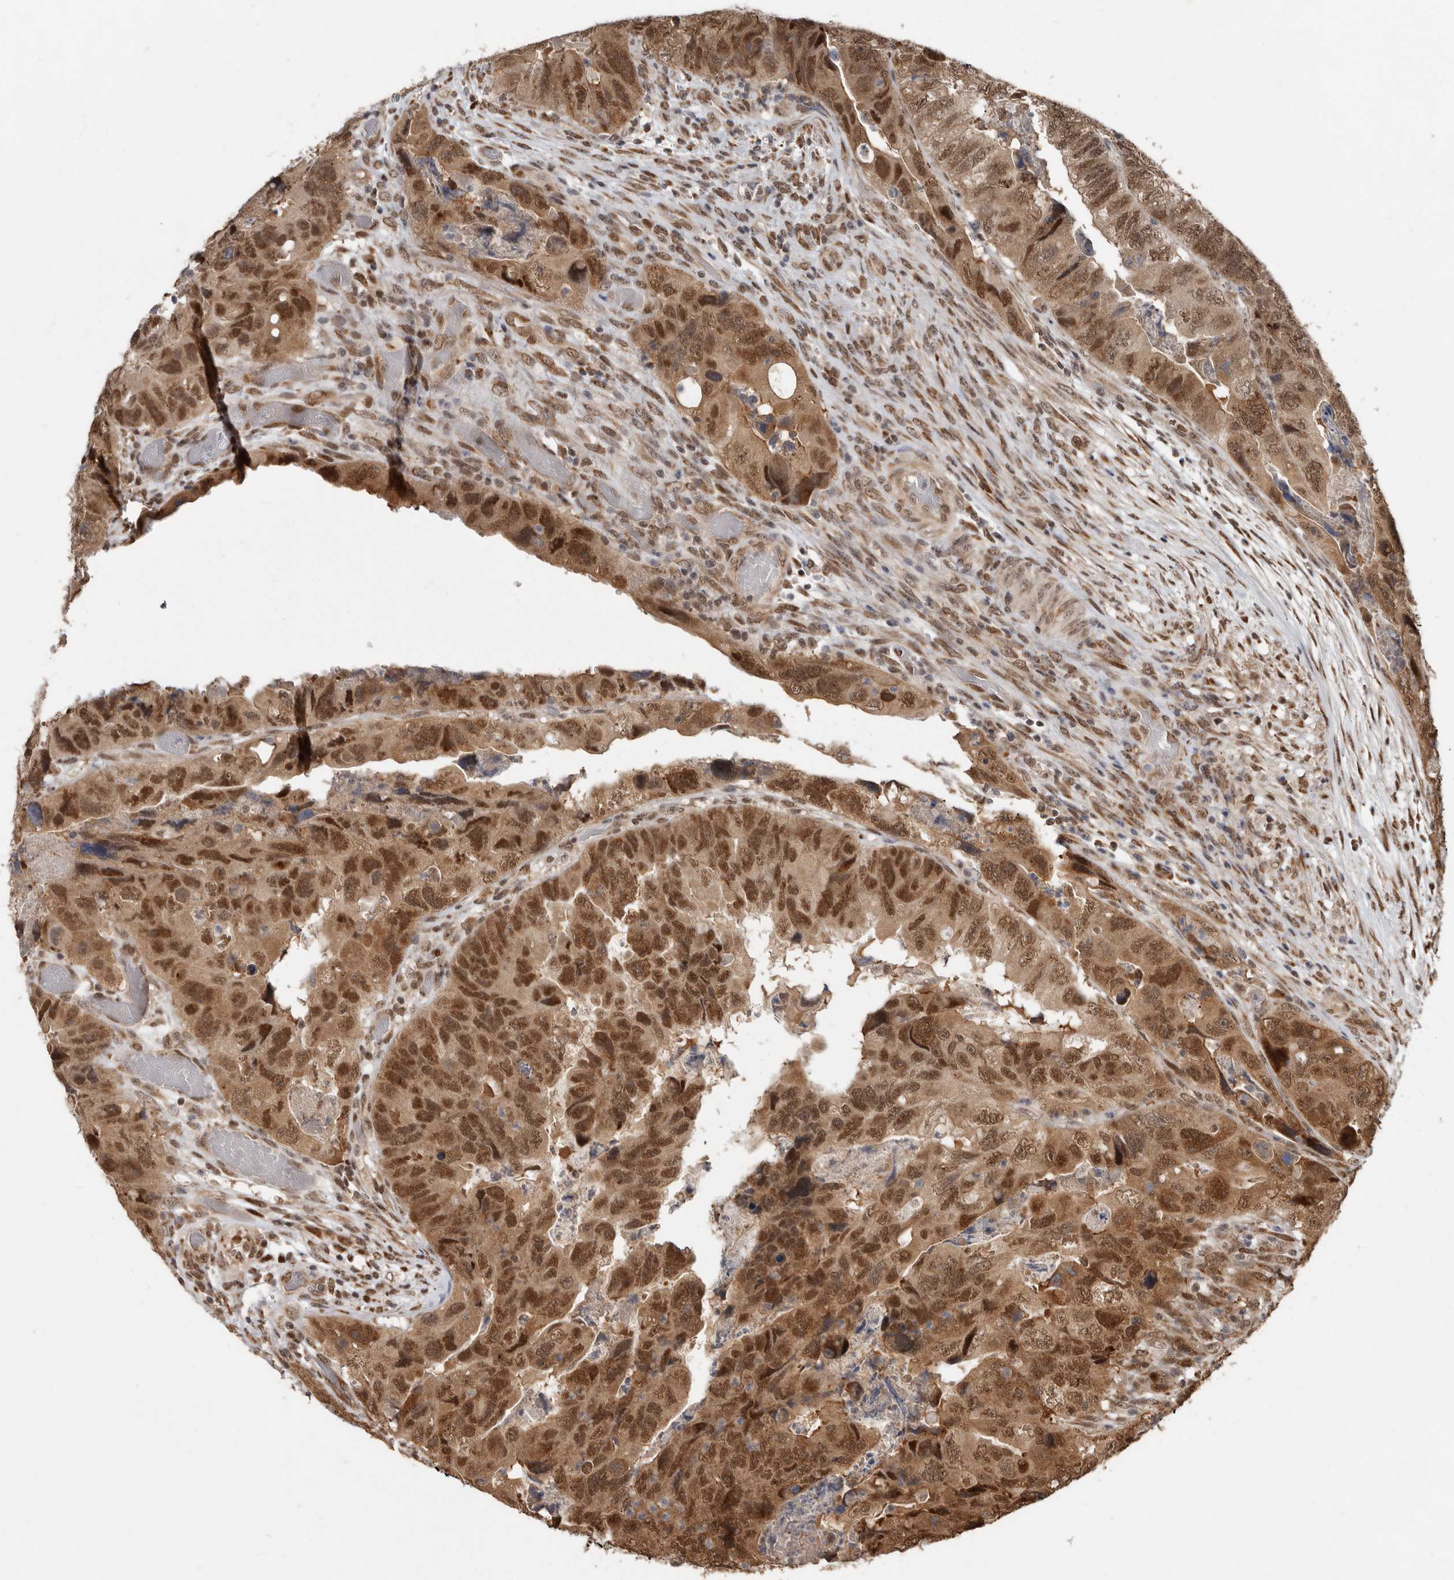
{"staining": {"intensity": "moderate", "quantity": ">75%", "location": "cytoplasmic/membranous,nuclear"}, "tissue": "colorectal cancer", "cell_type": "Tumor cells", "image_type": "cancer", "snomed": [{"axis": "morphology", "description": "Adenocarcinoma, NOS"}, {"axis": "topography", "description": "Rectum"}], "caption": "Immunohistochemistry (DAB (3,3'-diaminobenzidine)) staining of colorectal cancer (adenocarcinoma) shows moderate cytoplasmic/membranous and nuclear protein staining in approximately >75% of tumor cells.", "gene": "LRGUK", "patient": {"sex": "male", "age": 63}}